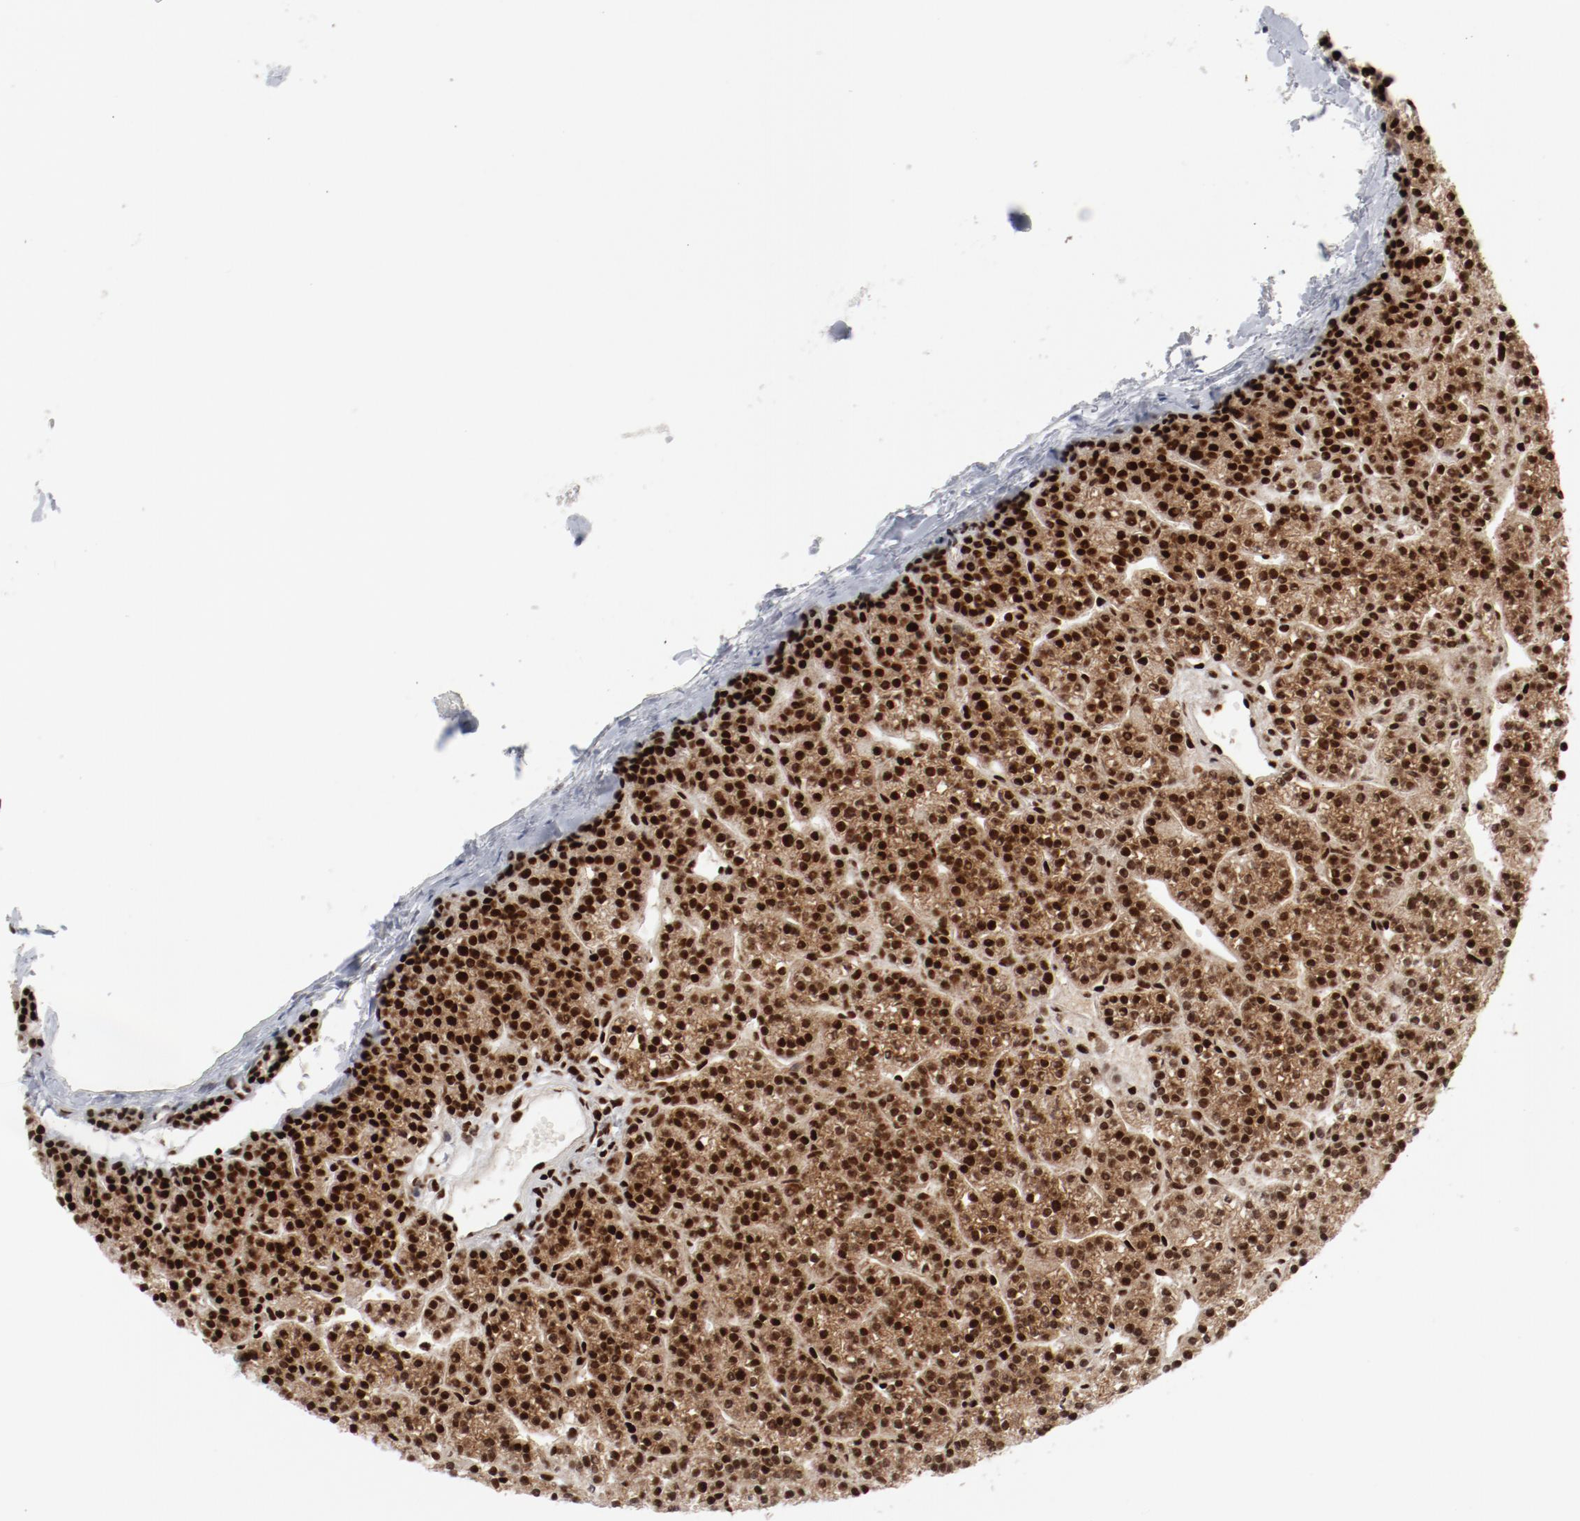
{"staining": {"intensity": "strong", "quantity": ">75%", "location": "cytoplasmic/membranous,nuclear"}, "tissue": "parathyroid gland", "cell_type": "Glandular cells", "image_type": "normal", "snomed": [{"axis": "morphology", "description": "Normal tissue, NOS"}, {"axis": "topography", "description": "Parathyroid gland"}], "caption": "Immunohistochemistry (IHC) of normal human parathyroid gland demonstrates high levels of strong cytoplasmic/membranous,nuclear expression in about >75% of glandular cells.", "gene": "NFYB", "patient": {"sex": "female", "age": 50}}